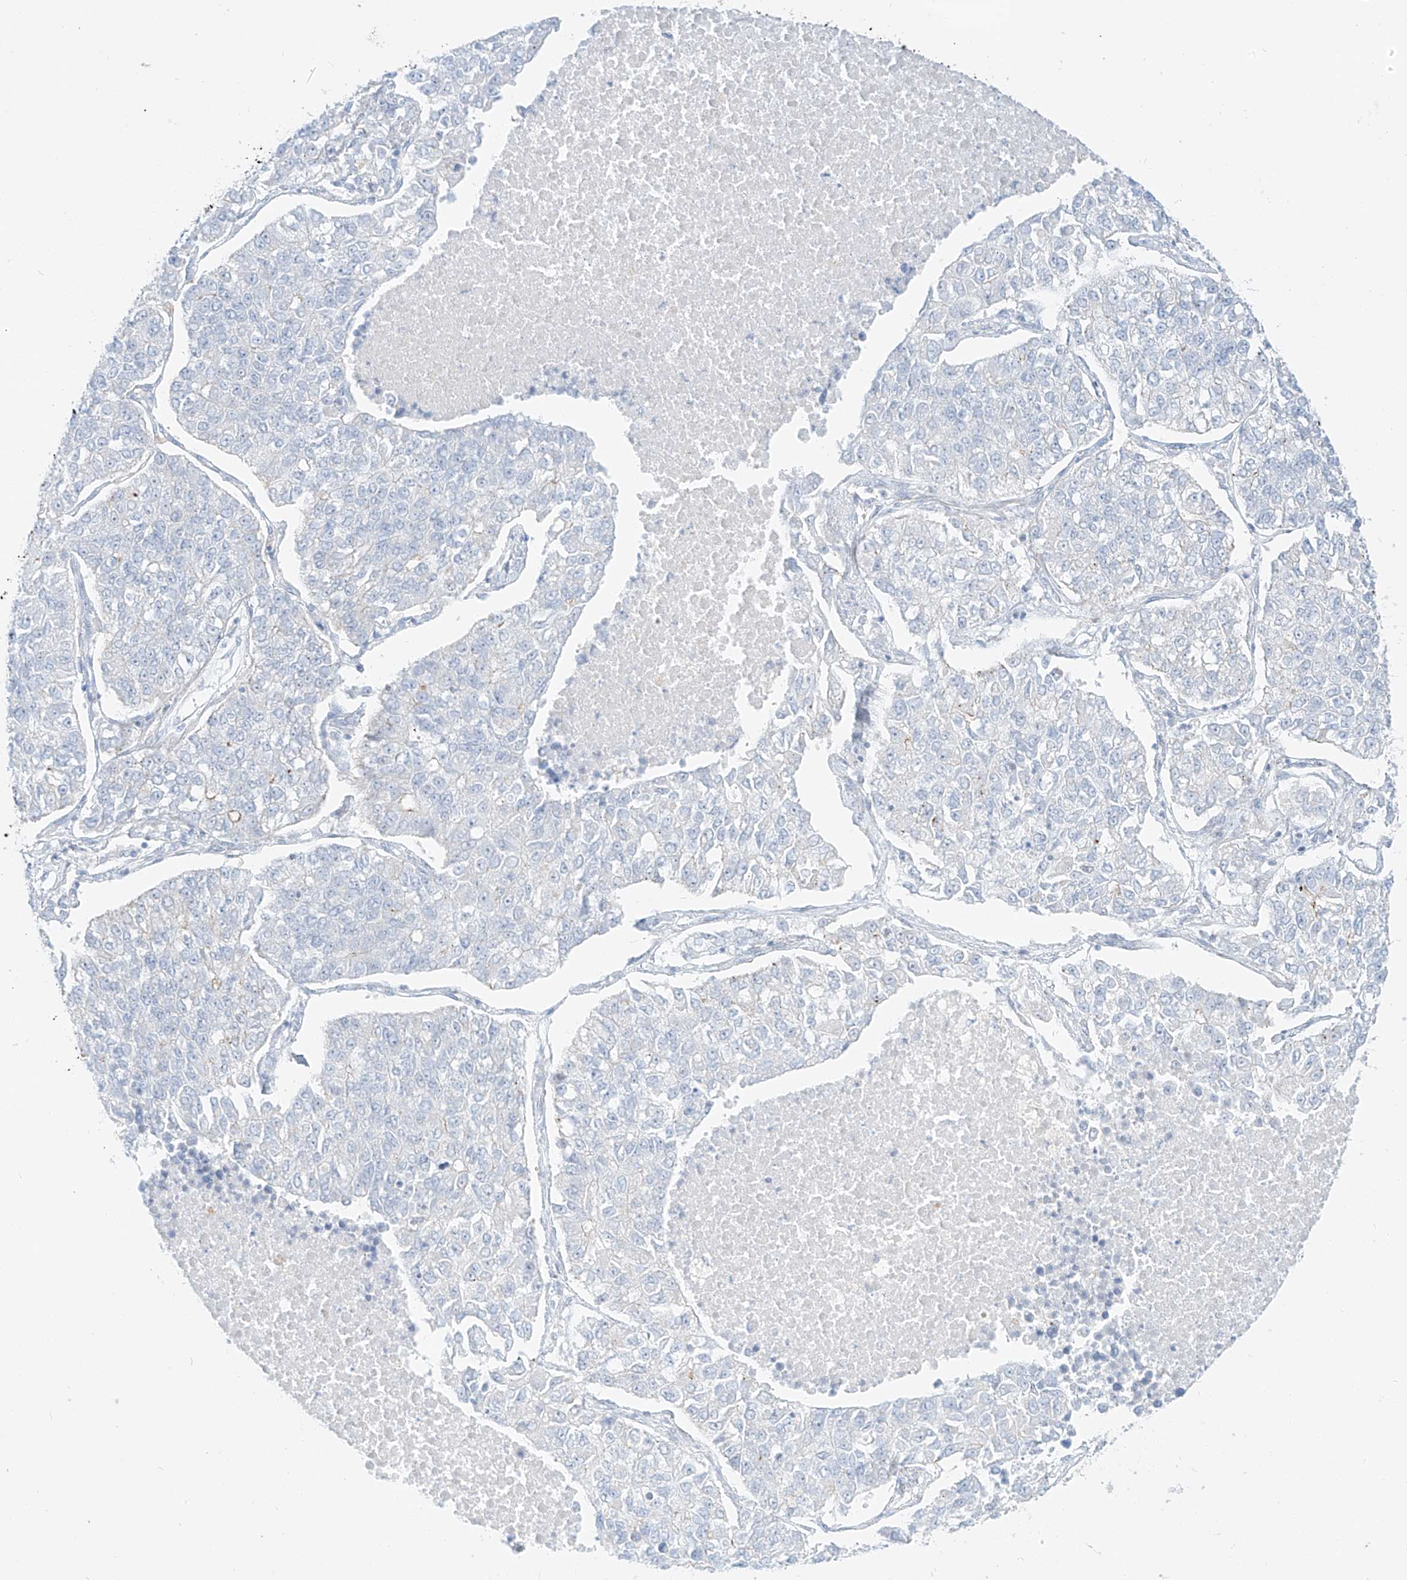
{"staining": {"intensity": "negative", "quantity": "none", "location": "none"}, "tissue": "lung cancer", "cell_type": "Tumor cells", "image_type": "cancer", "snomed": [{"axis": "morphology", "description": "Adenocarcinoma, NOS"}, {"axis": "topography", "description": "Lung"}], "caption": "DAB immunohistochemical staining of adenocarcinoma (lung) demonstrates no significant staining in tumor cells. (Immunohistochemistry (ihc), brightfield microscopy, high magnification).", "gene": "SLC35F6", "patient": {"sex": "male", "age": 49}}